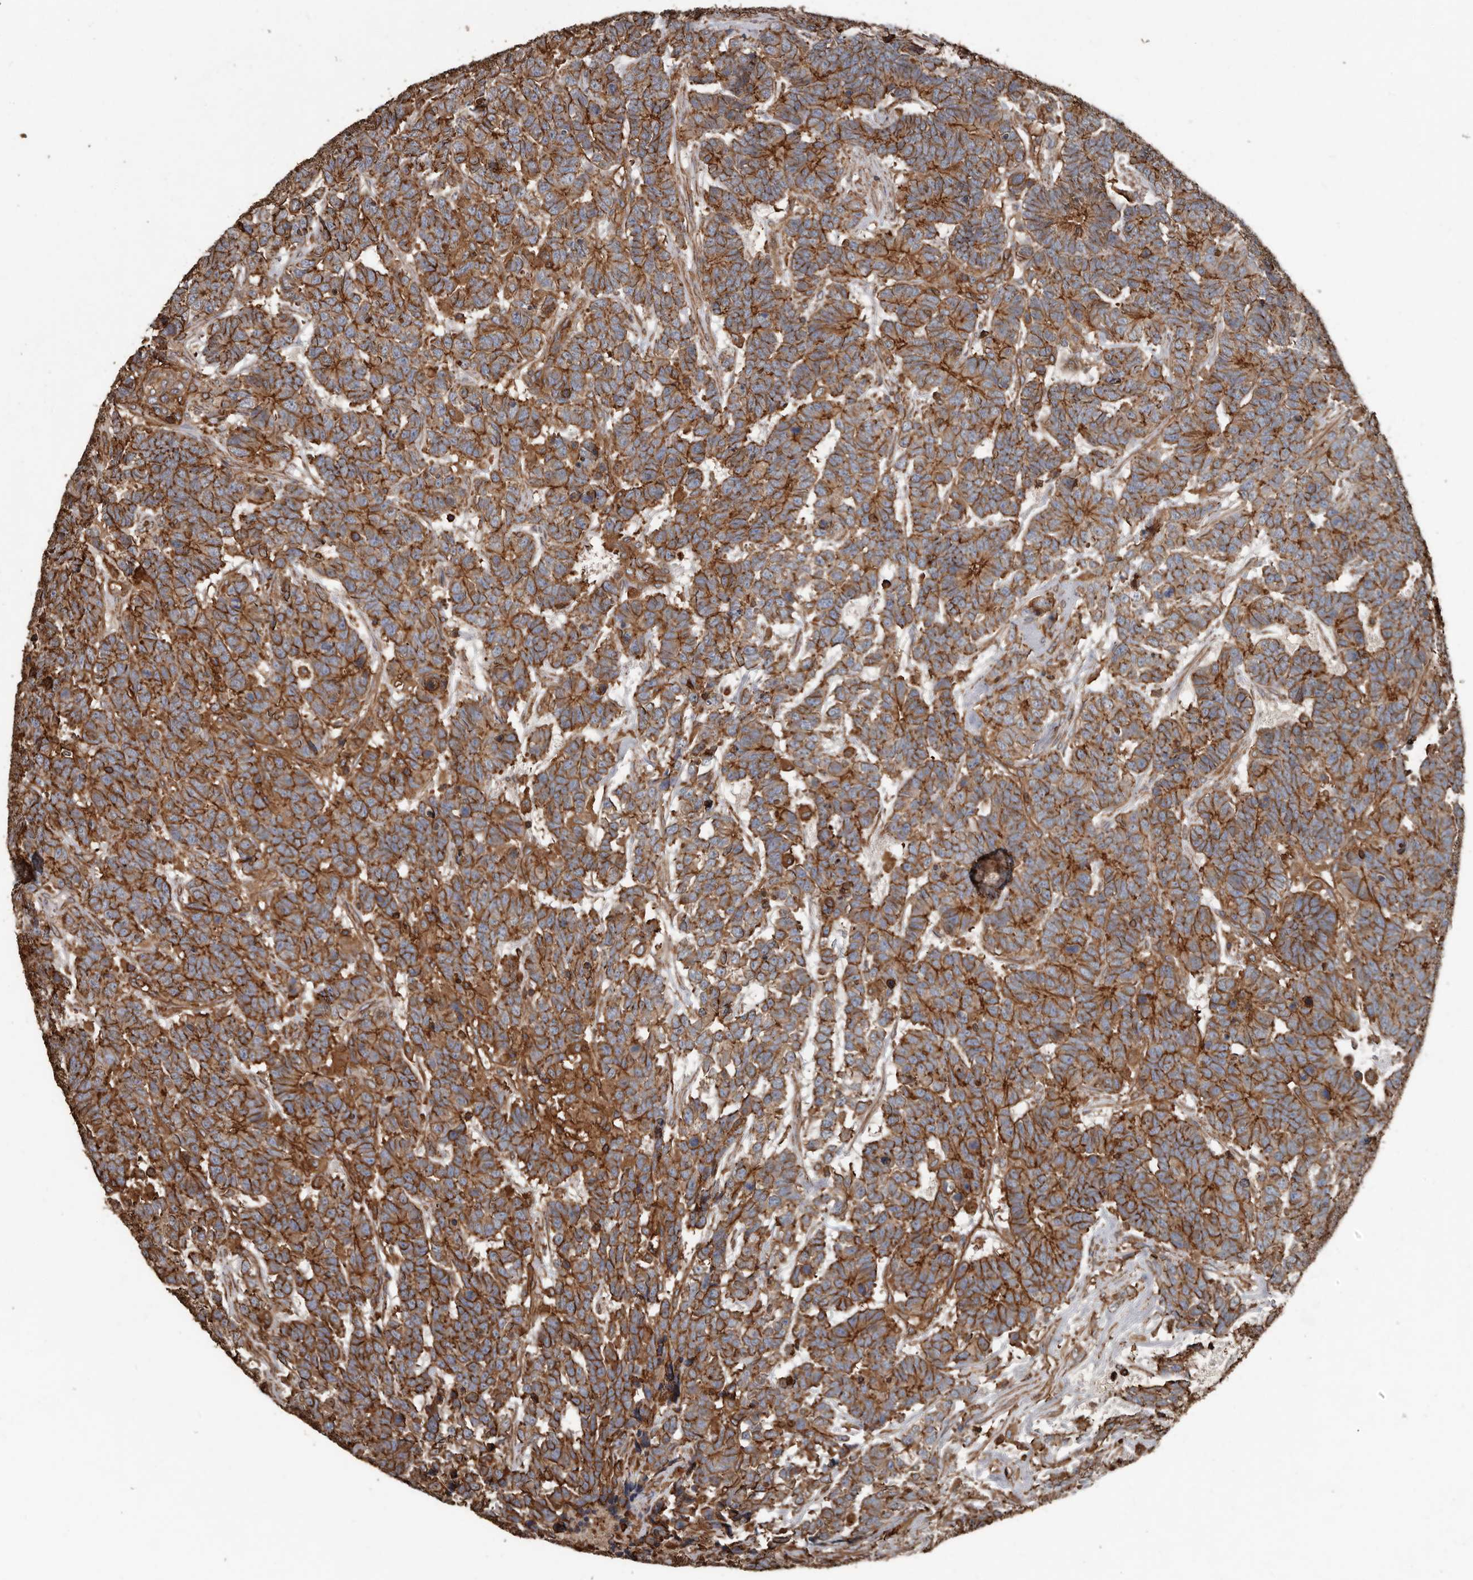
{"staining": {"intensity": "strong", "quantity": ">75%", "location": "cytoplasmic/membranous"}, "tissue": "testis cancer", "cell_type": "Tumor cells", "image_type": "cancer", "snomed": [{"axis": "morphology", "description": "Carcinoma, Embryonal, NOS"}, {"axis": "topography", "description": "Testis"}], "caption": "Strong cytoplasmic/membranous protein expression is identified in about >75% of tumor cells in testis embryonal carcinoma. The protein of interest is stained brown, and the nuclei are stained in blue (DAB (3,3'-diaminobenzidine) IHC with brightfield microscopy, high magnification).", "gene": "DENND6B", "patient": {"sex": "male", "age": 26}}